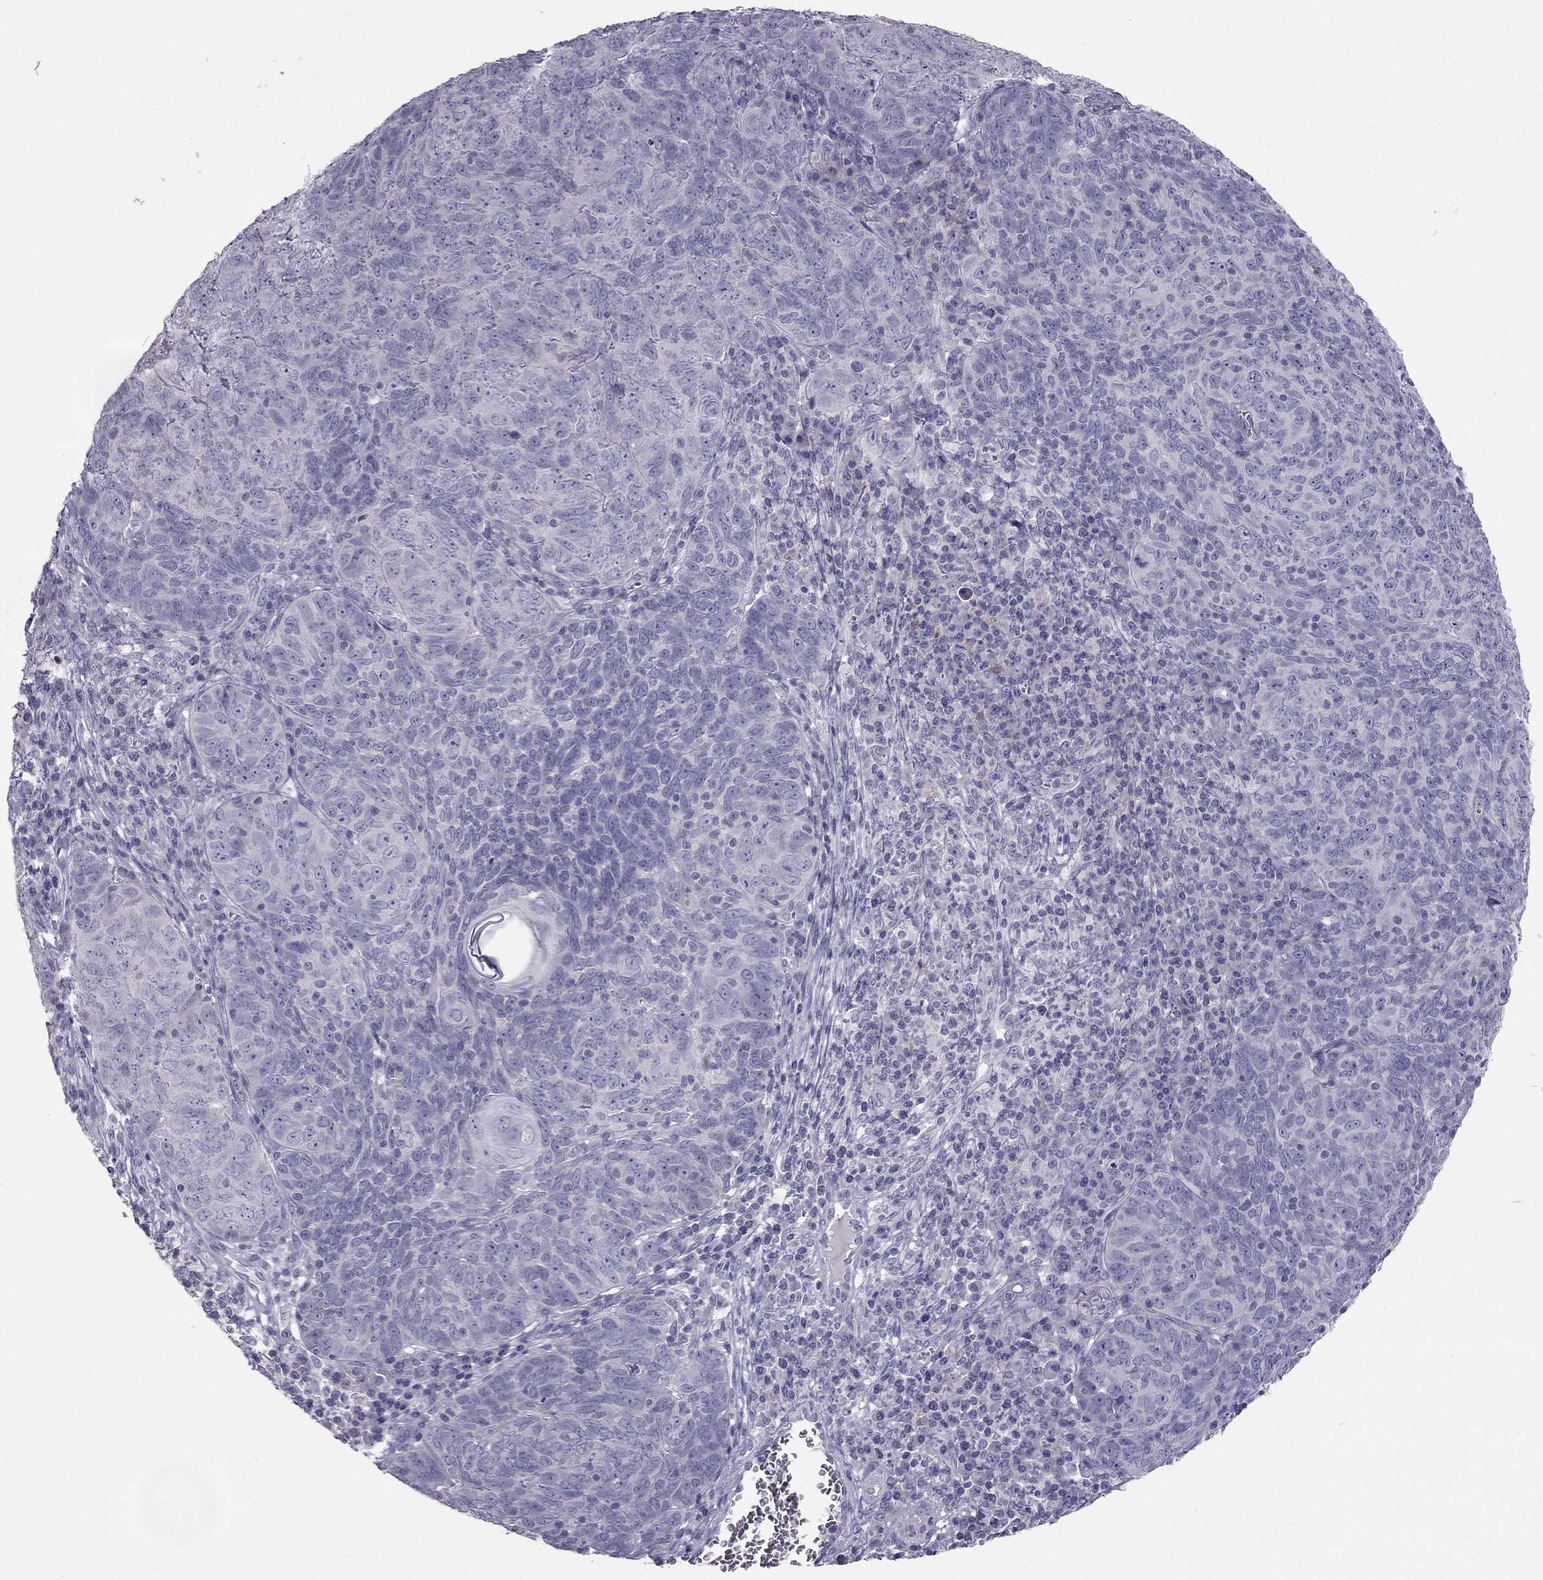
{"staining": {"intensity": "negative", "quantity": "none", "location": "none"}, "tissue": "skin cancer", "cell_type": "Tumor cells", "image_type": "cancer", "snomed": [{"axis": "morphology", "description": "Squamous cell carcinoma, NOS"}, {"axis": "topography", "description": "Skin"}, {"axis": "topography", "description": "Anal"}], "caption": "Immunohistochemistry (IHC) histopathology image of human skin squamous cell carcinoma stained for a protein (brown), which demonstrates no positivity in tumor cells. (DAB immunohistochemistry (IHC) visualized using brightfield microscopy, high magnification).", "gene": "RGS8", "patient": {"sex": "female", "age": 51}}